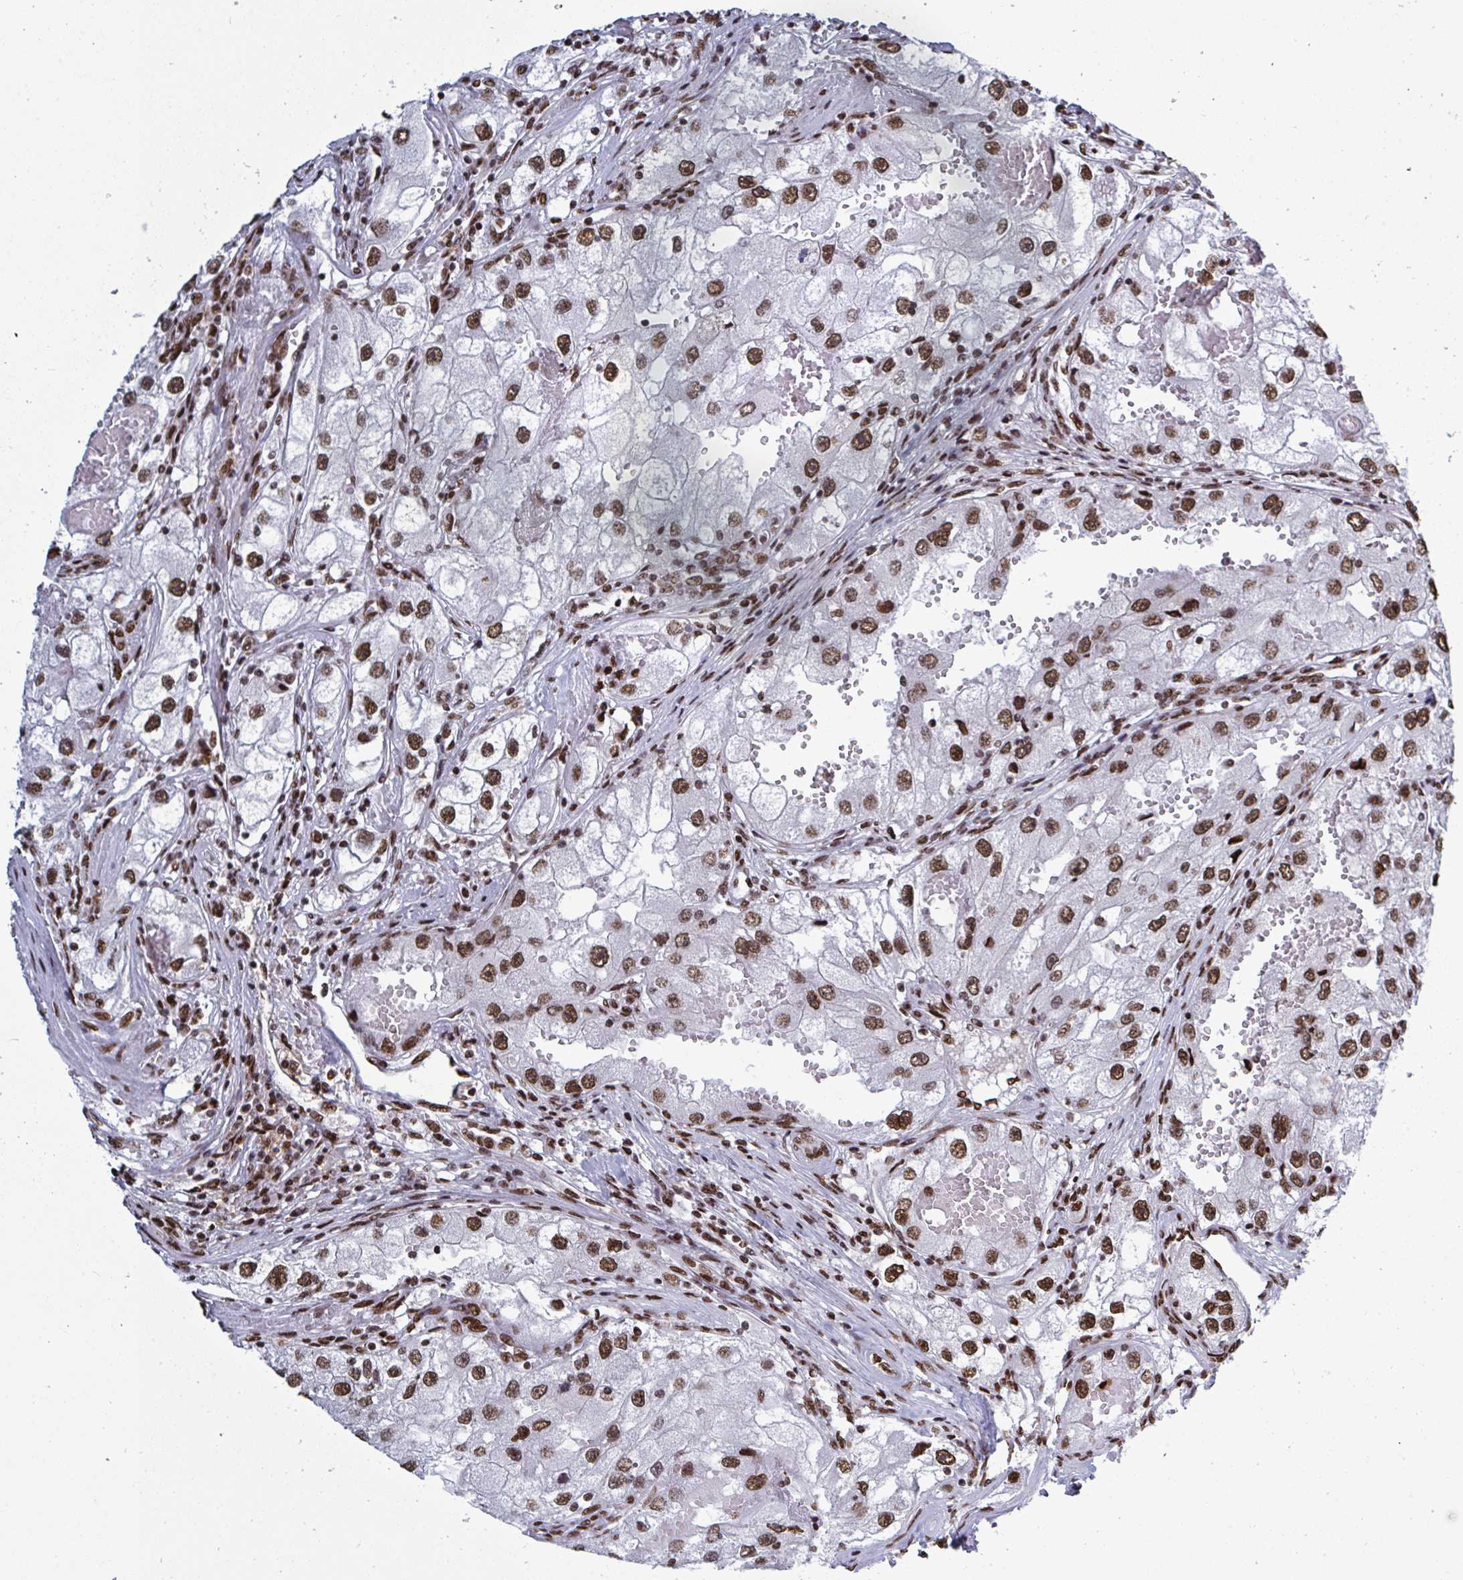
{"staining": {"intensity": "strong", "quantity": ">75%", "location": "nuclear"}, "tissue": "renal cancer", "cell_type": "Tumor cells", "image_type": "cancer", "snomed": [{"axis": "morphology", "description": "Adenocarcinoma, NOS"}, {"axis": "topography", "description": "Kidney"}], "caption": "This image demonstrates renal cancer stained with IHC to label a protein in brown. The nuclear of tumor cells show strong positivity for the protein. Nuclei are counter-stained blue.", "gene": "ZNF607", "patient": {"sex": "male", "age": 63}}